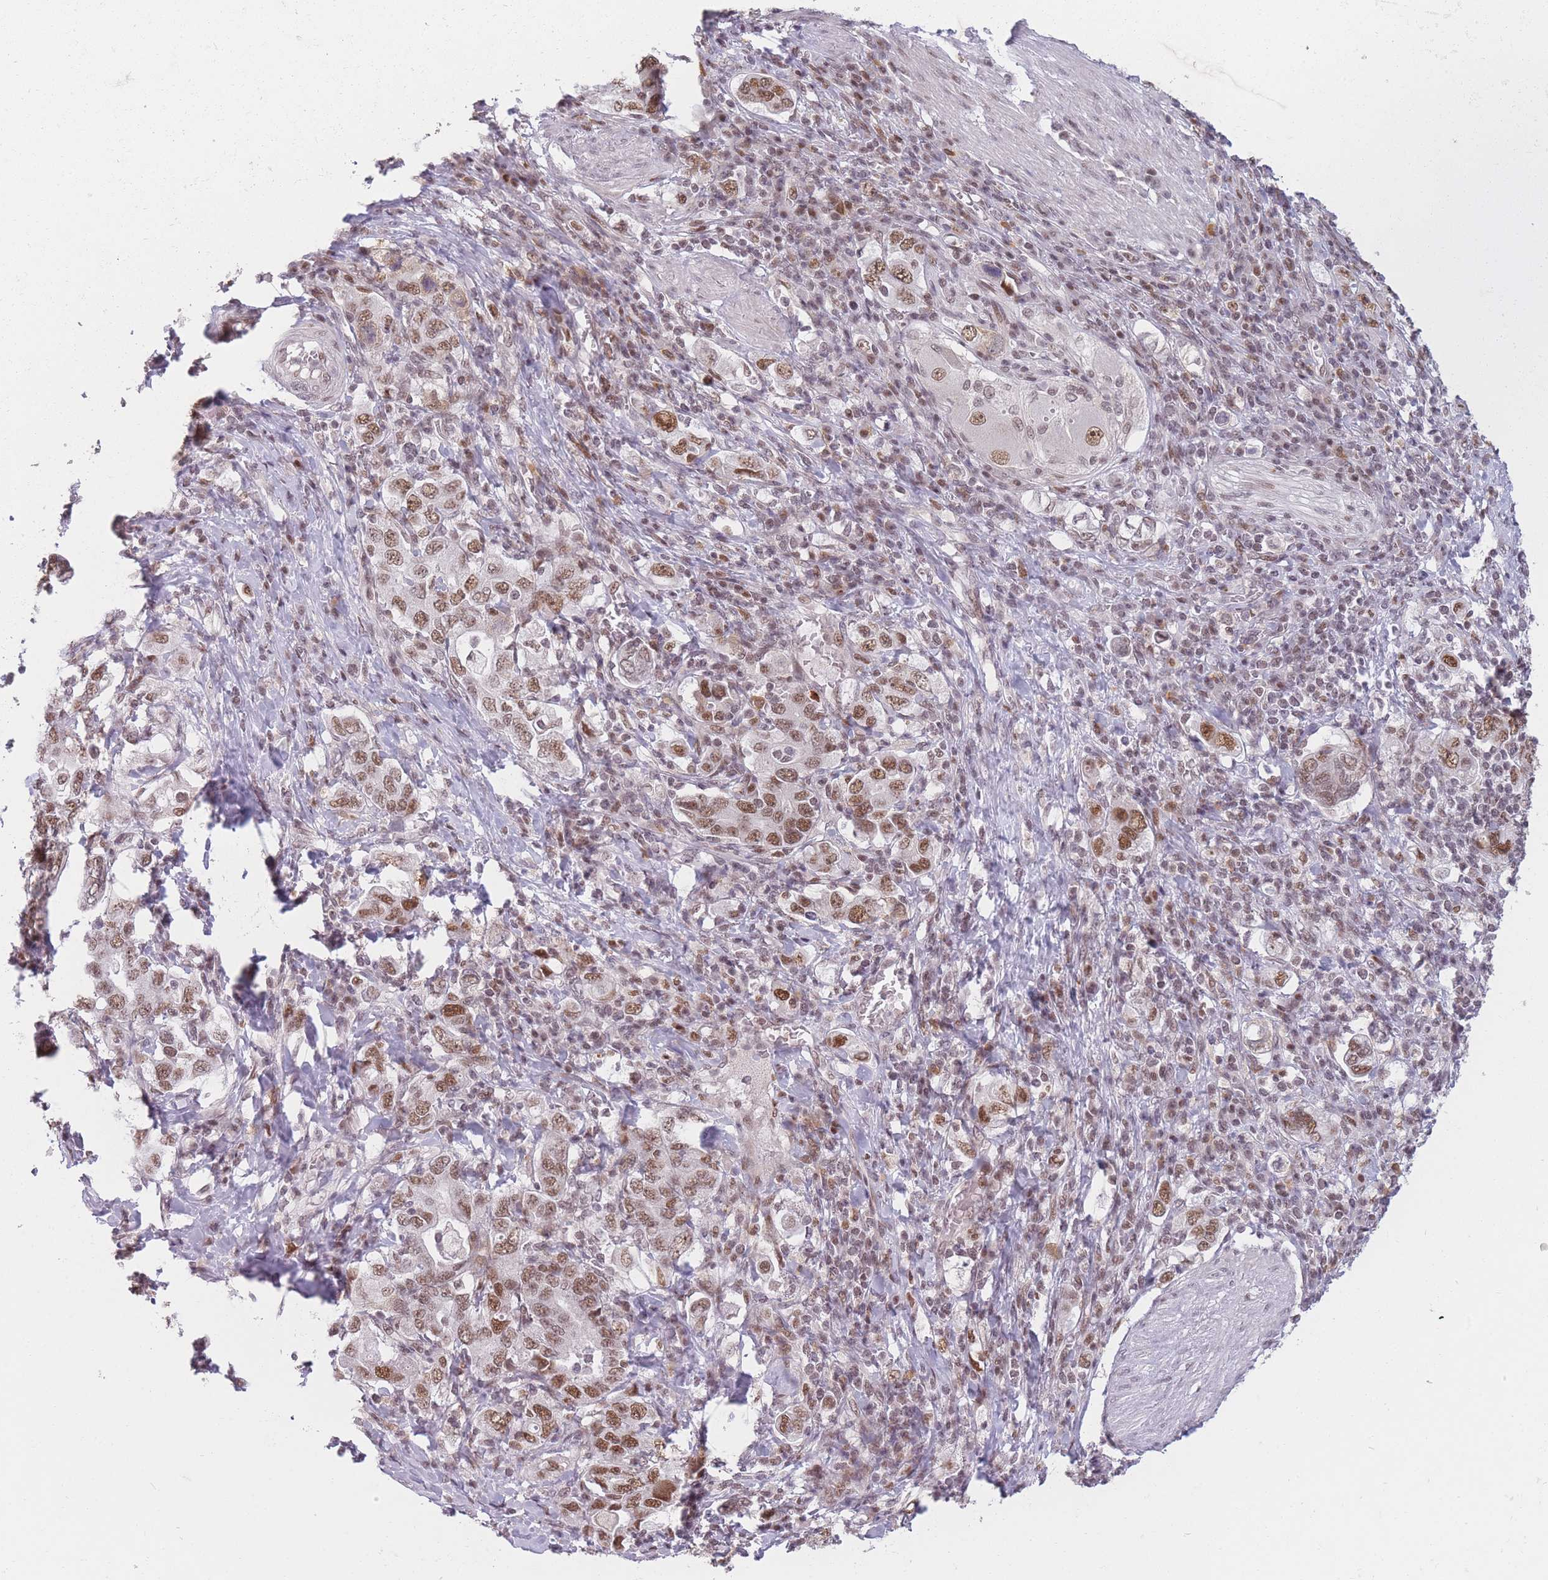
{"staining": {"intensity": "moderate", "quantity": ">75%", "location": "nuclear"}, "tissue": "stomach cancer", "cell_type": "Tumor cells", "image_type": "cancer", "snomed": [{"axis": "morphology", "description": "Adenocarcinoma, NOS"}, {"axis": "topography", "description": "Stomach, upper"}, {"axis": "topography", "description": "Stomach"}], "caption": "Stomach cancer tissue shows moderate nuclear expression in about >75% of tumor cells, visualized by immunohistochemistry. (IHC, brightfield microscopy, high magnification).", "gene": "SUPT6H", "patient": {"sex": "male", "age": 62}}